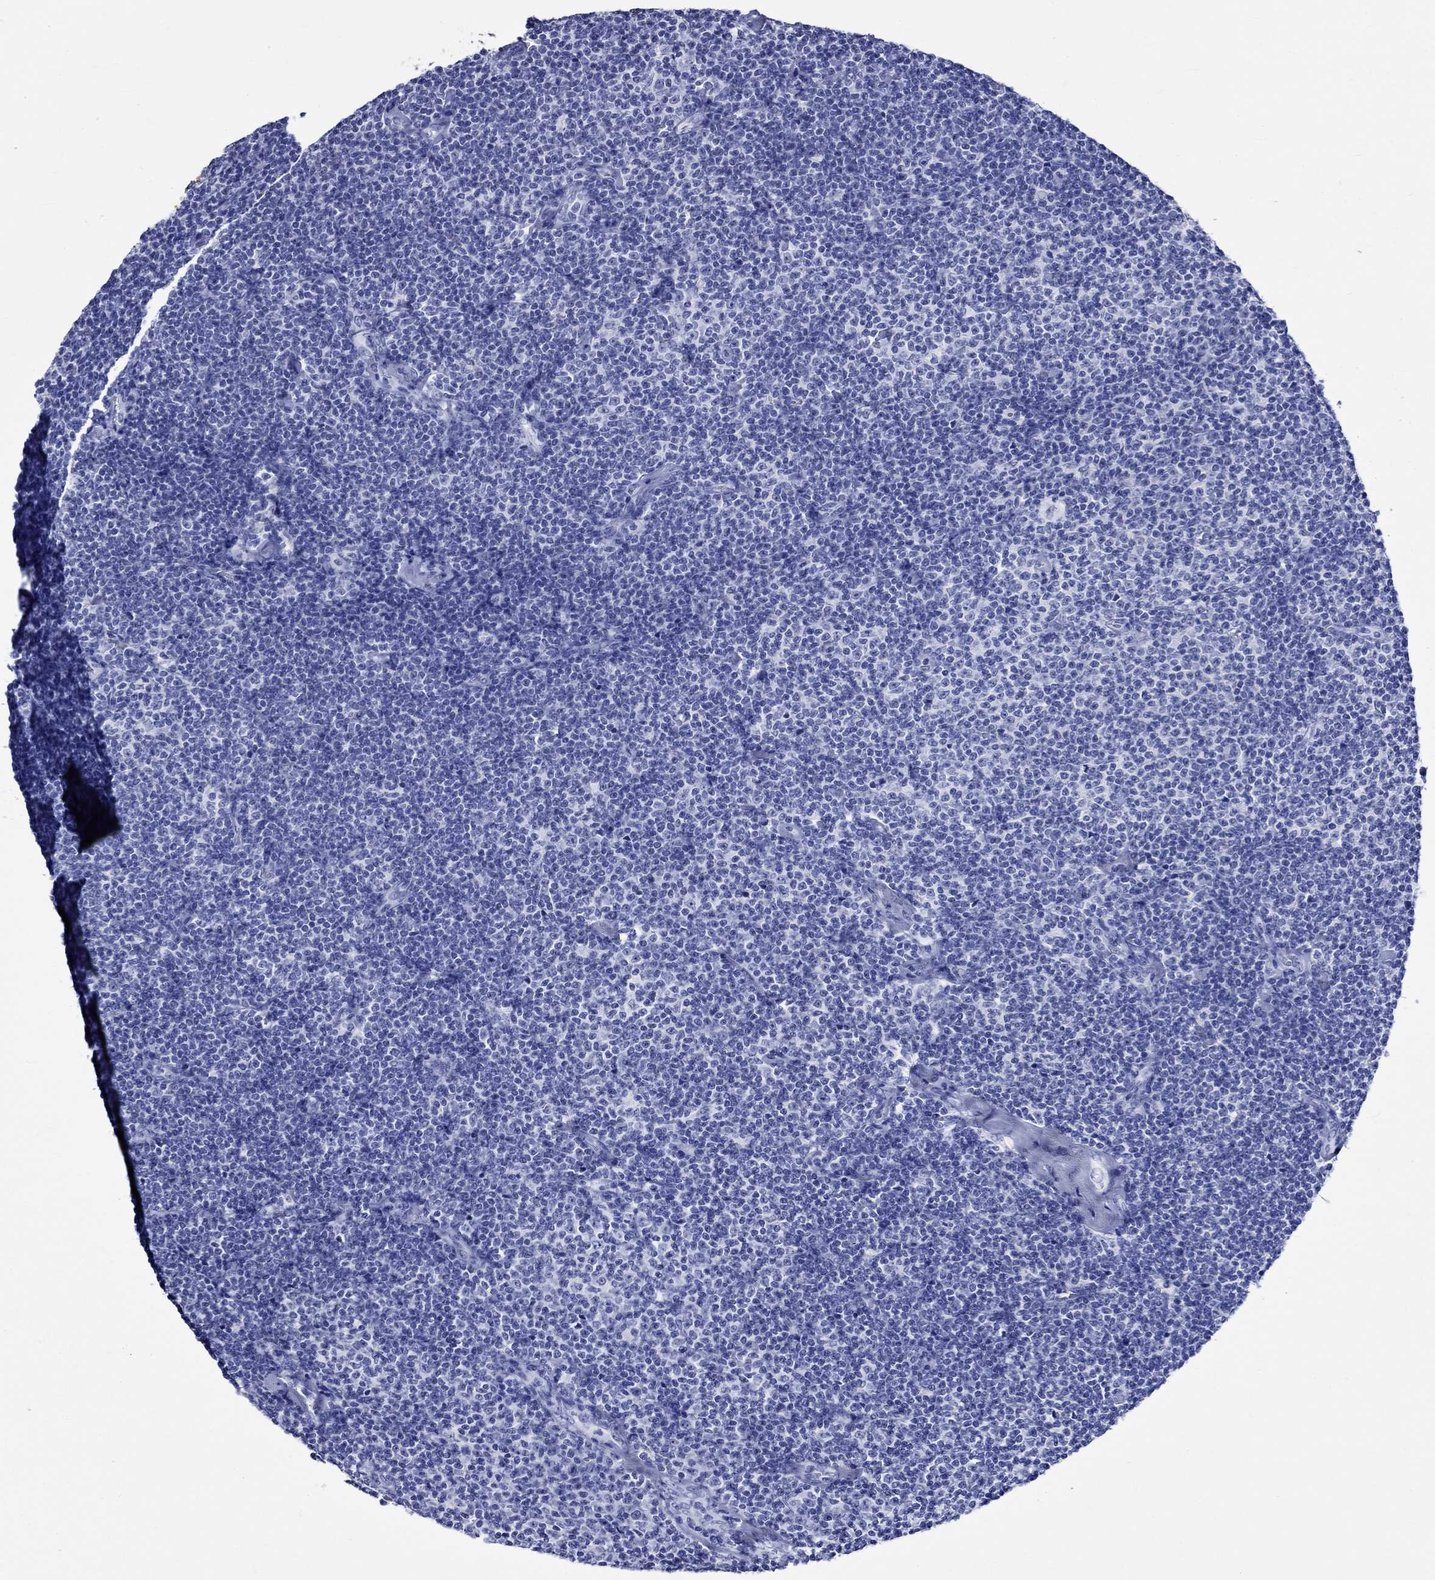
{"staining": {"intensity": "negative", "quantity": "none", "location": "none"}, "tissue": "lymphoma", "cell_type": "Tumor cells", "image_type": "cancer", "snomed": [{"axis": "morphology", "description": "Malignant lymphoma, non-Hodgkin's type, Low grade"}, {"axis": "topography", "description": "Lymph node"}], "caption": "Tumor cells are negative for brown protein staining in malignant lymphoma, non-Hodgkin's type (low-grade).", "gene": "CRYAB", "patient": {"sex": "male", "age": 81}}